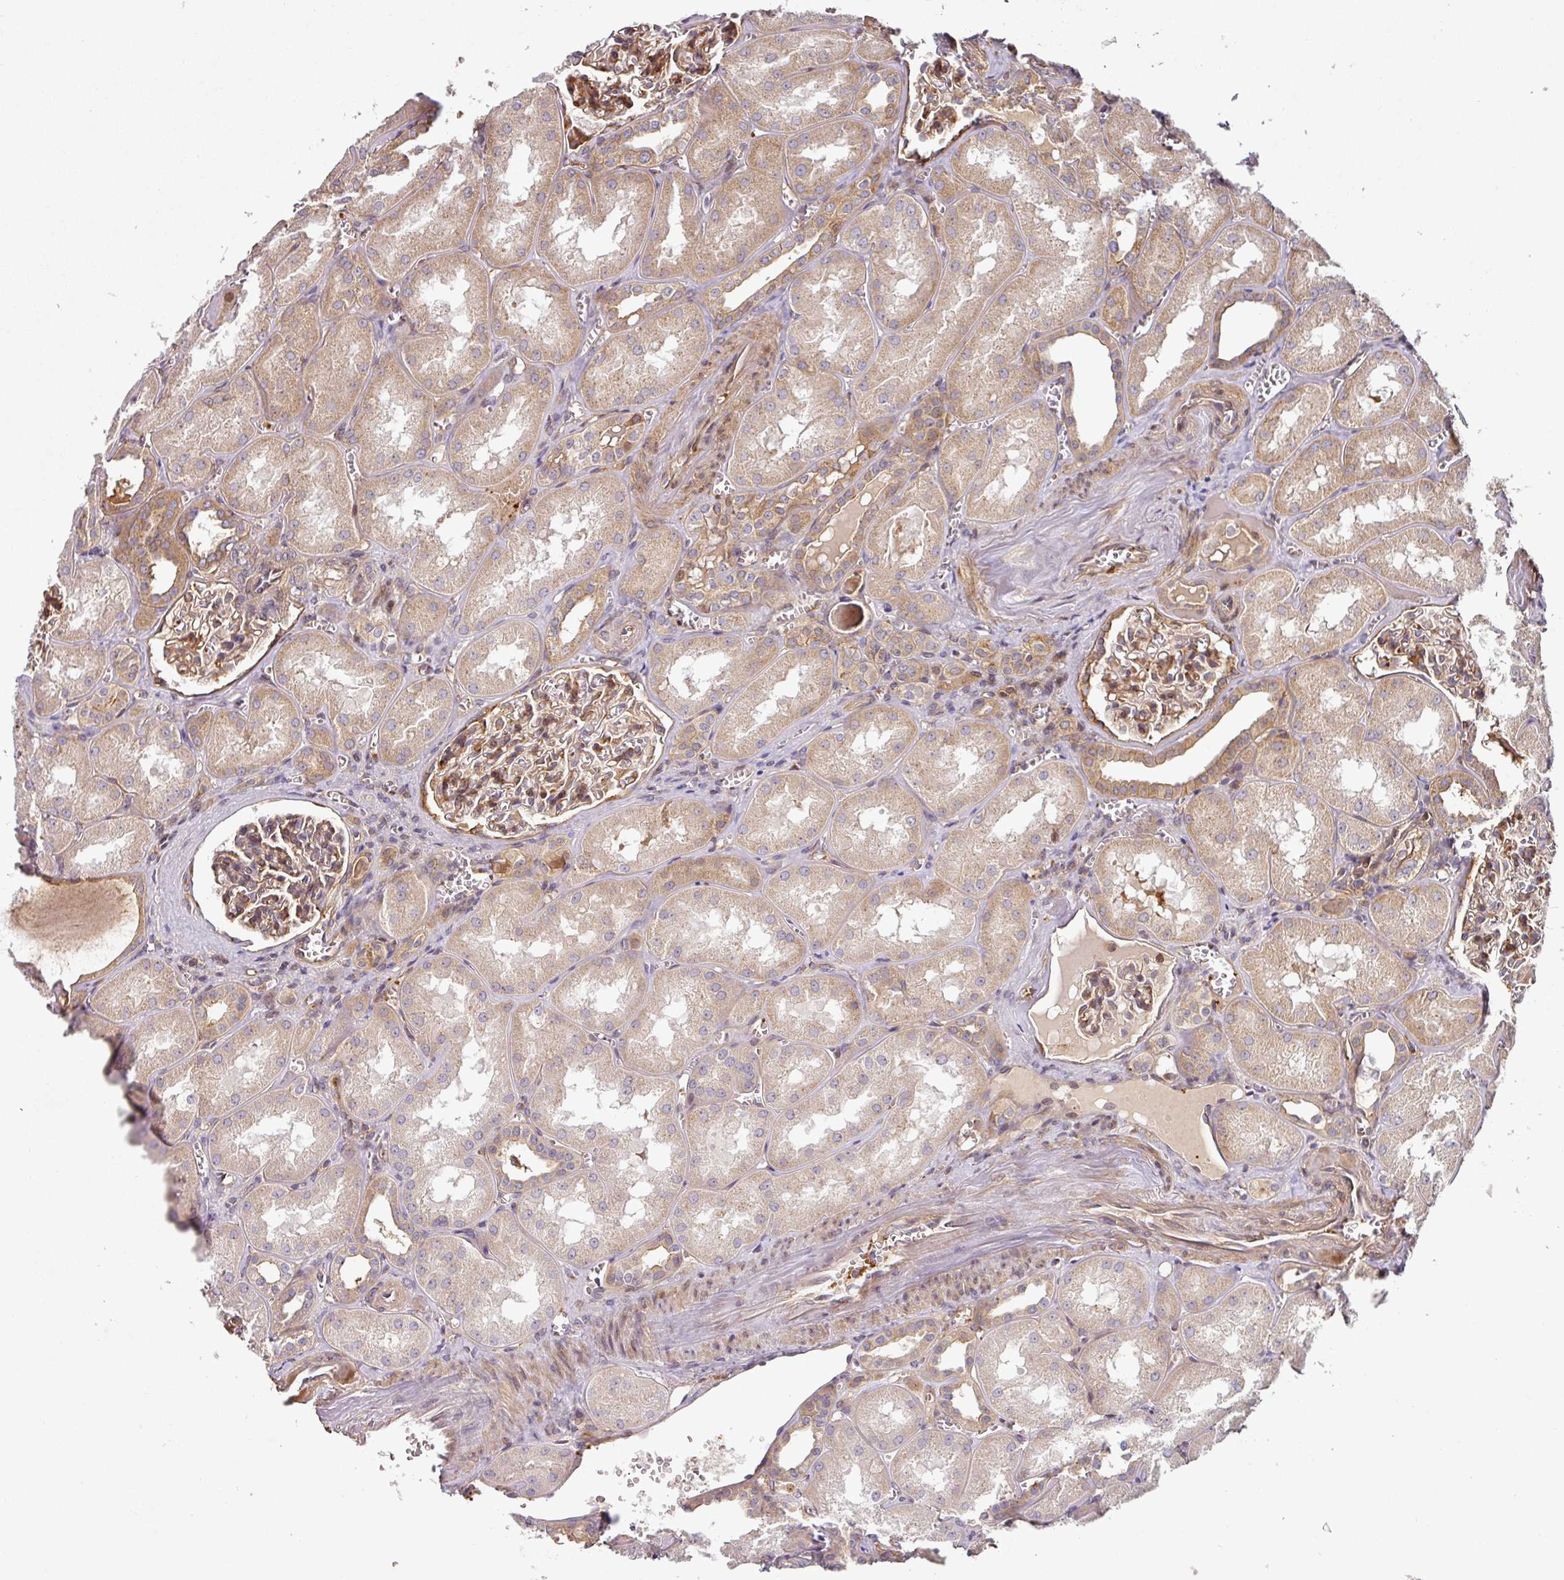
{"staining": {"intensity": "strong", "quantity": "<25%", "location": "cytoplasmic/membranous"}, "tissue": "kidney", "cell_type": "Cells in glomeruli", "image_type": "normal", "snomed": [{"axis": "morphology", "description": "Normal tissue, NOS"}, {"axis": "topography", "description": "Kidney"}], "caption": "Immunohistochemistry histopathology image of normal kidney stained for a protein (brown), which displays medium levels of strong cytoplasmic/membranous positivity in approximately <25% of cells in glomeruli.", "gene": "CASP2", "patient": {"sex": "male", "age": 61}}